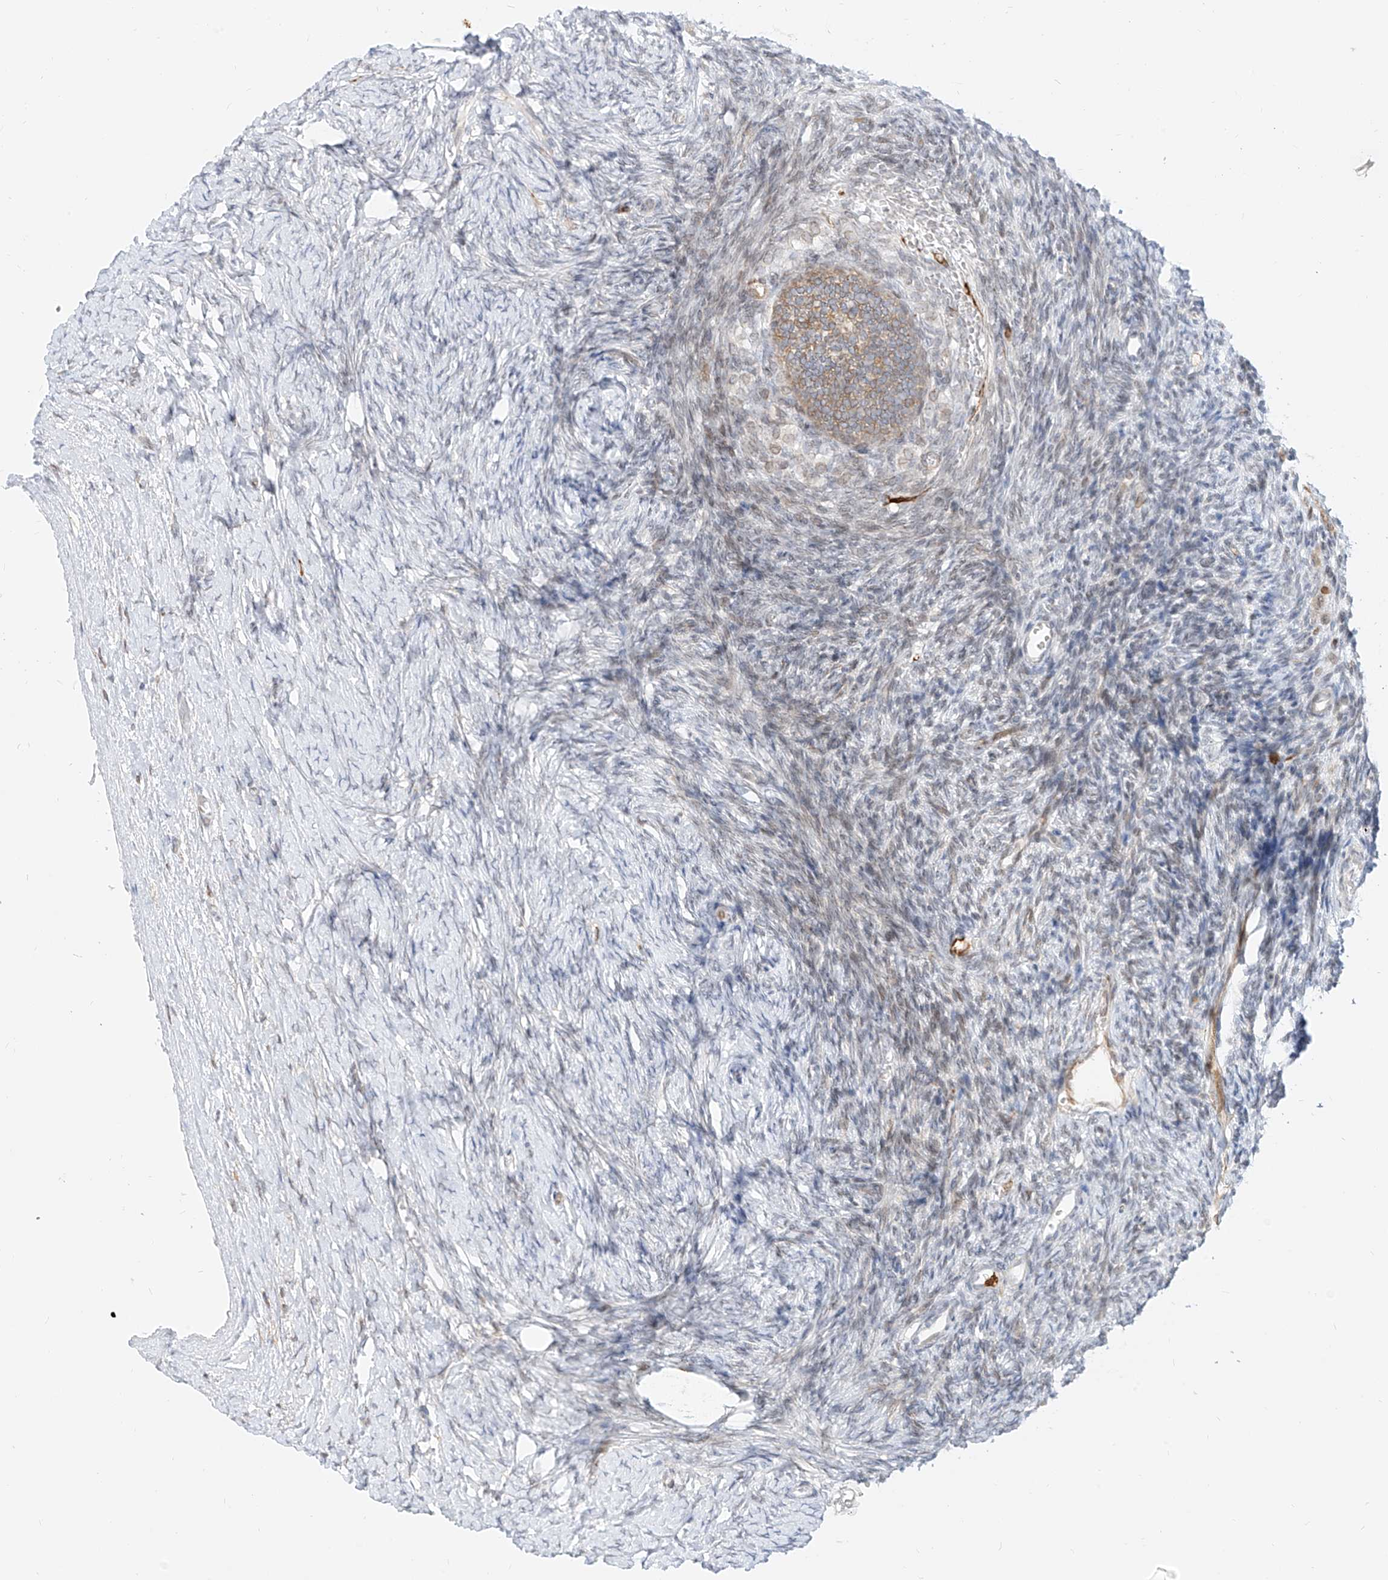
{"staining": {"intensity": "weak", "quantity": "25%-75%", "location": "cytoplasmic/membranous"}, "tissue": "ovary", "cell_type": "Follicle cells", "image_type": "normal", "snomed": [{"axis": "morphology", "description": "Normal tissue, NOS"}, {"axis": "morphology", "description": "Developmental malformation"}, {"axis": "topography", "description": "Ovary"}], "caption": "Weak cytoplasmic/membranous staining is identified in approximately 25%-75% of follicle cells in unremarkable ovary. (DAB = brown stain, brightfield microscopy at high magnification).", "gene": "NHSL1", "patient": {"sex": "female", "age": 39}}